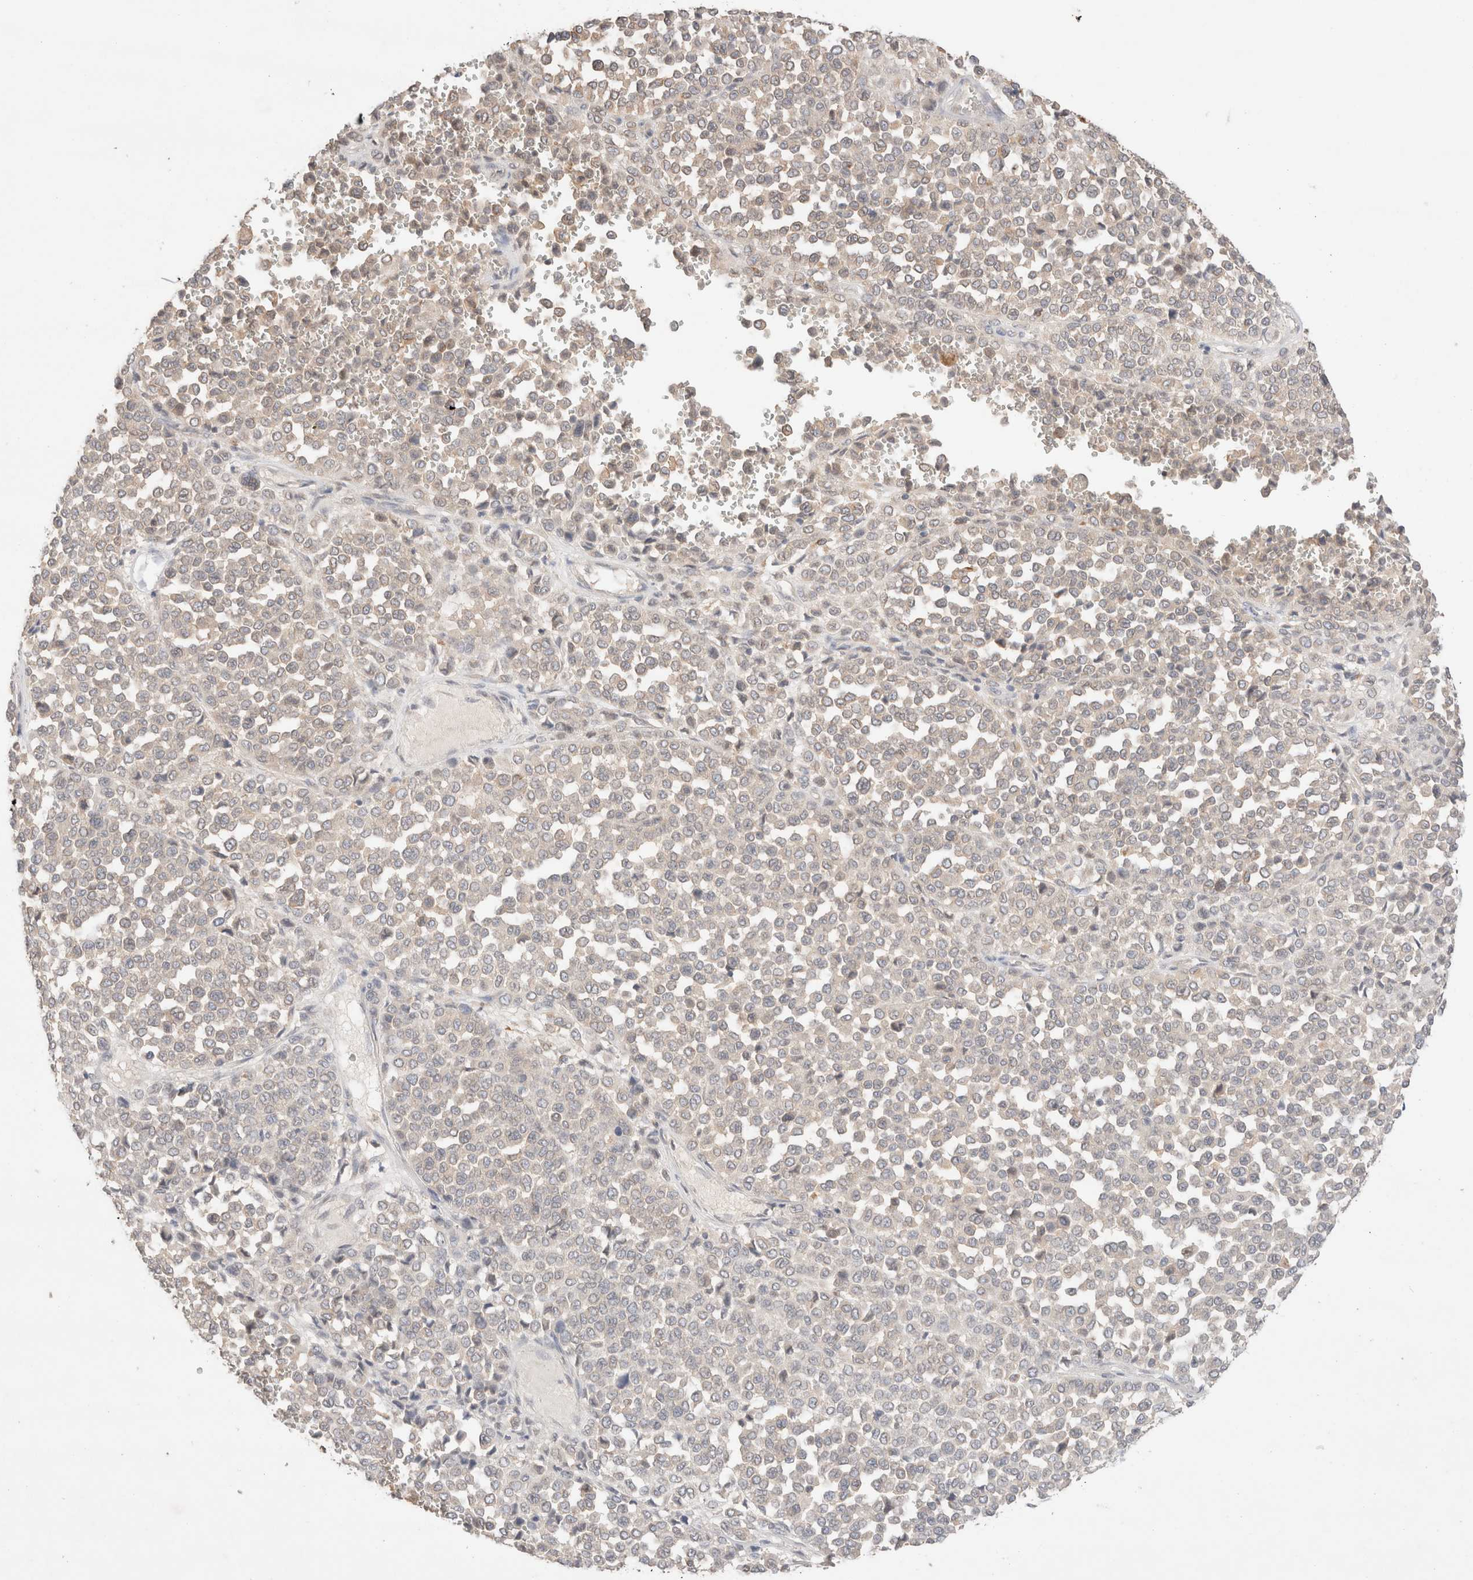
{"staining": {"intensity": "negative", "quantity": "none", "location": "none"}, "tissue": "melanoma", "cell_type": "Tumor cells", "image_type": "cancer", "snomed": [{"axis": "morphology", "description": "Malignant melanoma, Metastatic site"}, {"axis": "topography", "description": "Pancreas"}], "caption": "There is no significant expression in tumor cells of malignant melanoma (metastatic site).", "gene": "TRIM41", "patient": {"sex": "female", "age": 30}}